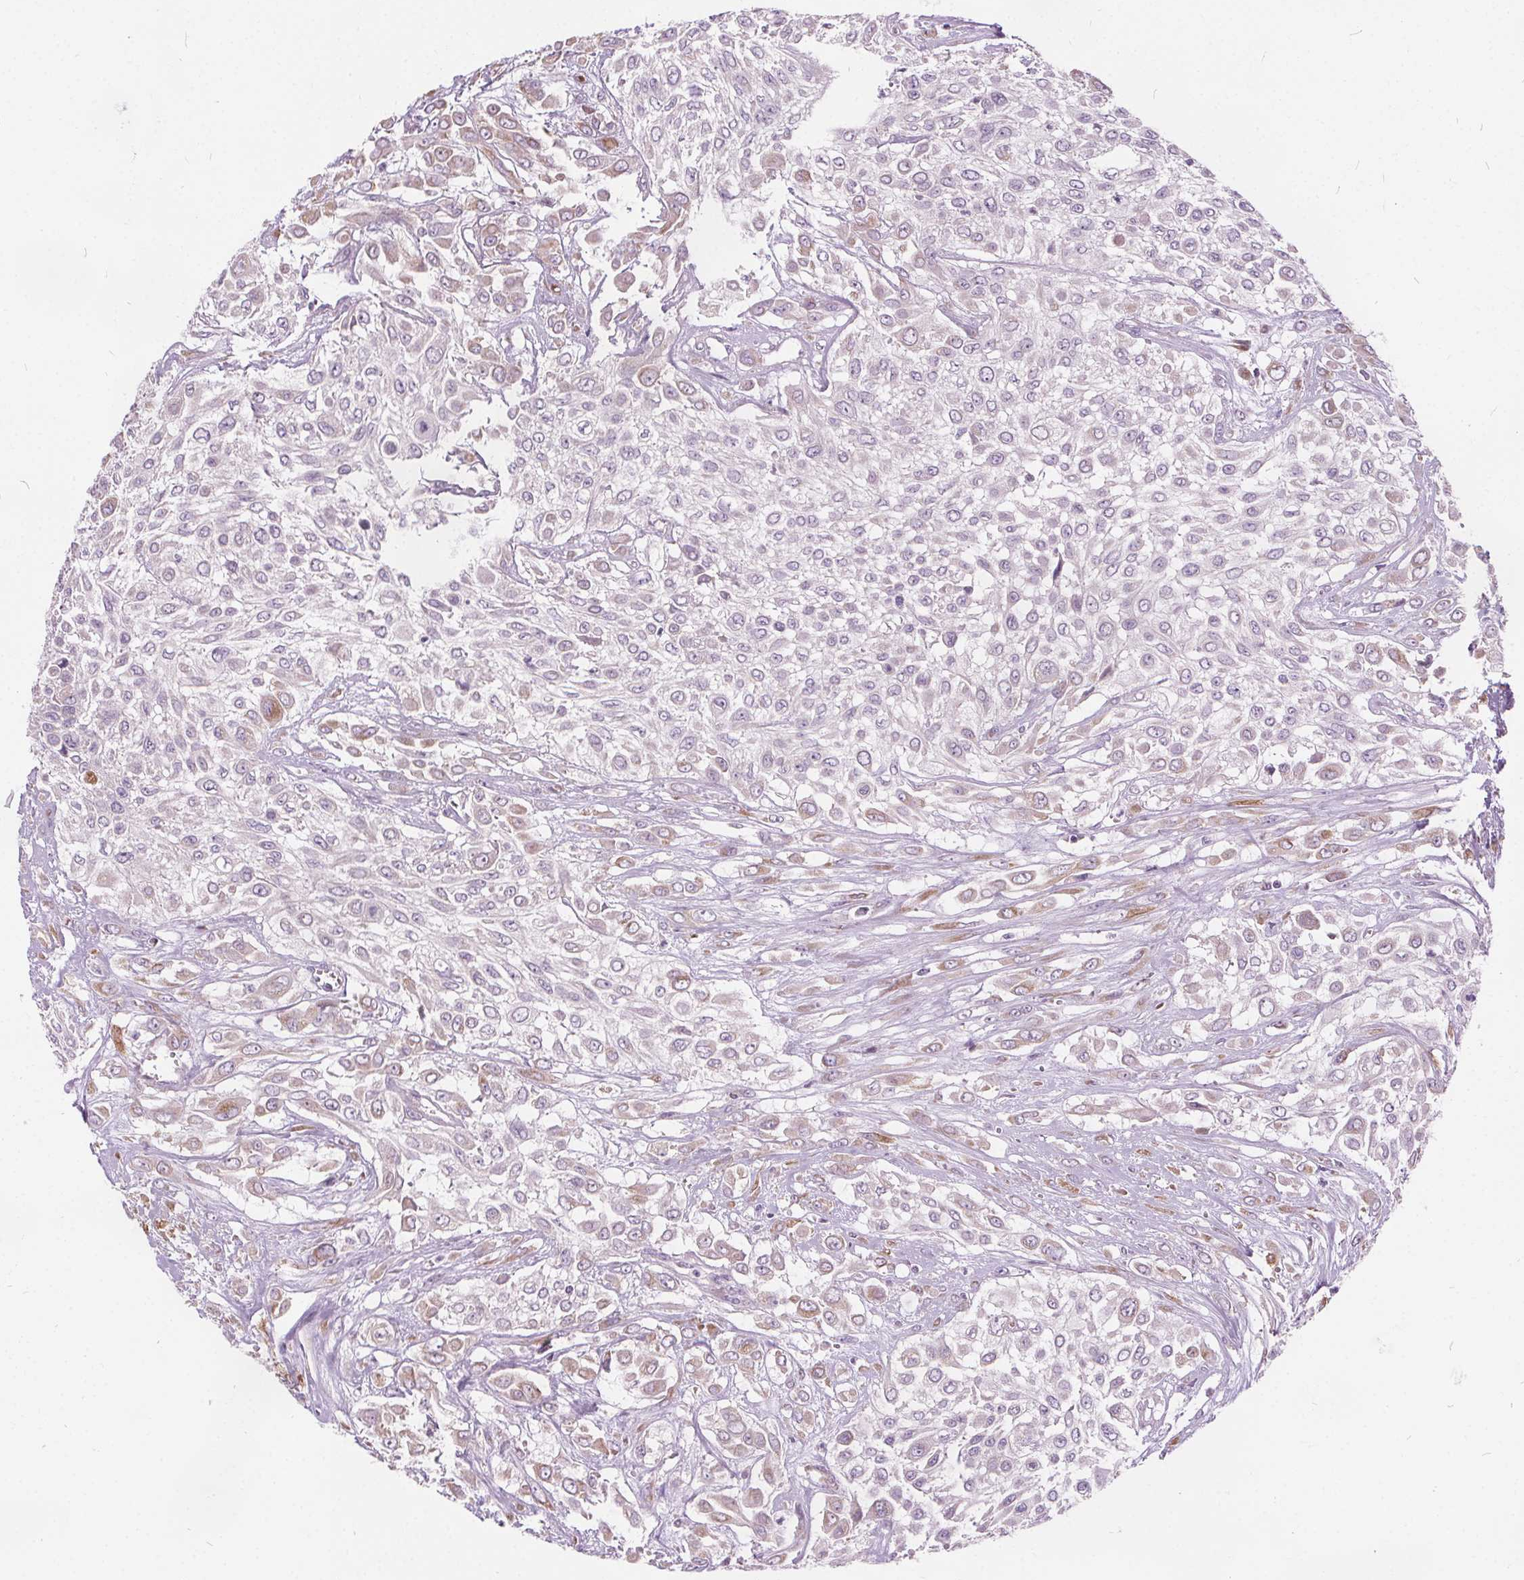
{"staining": {"intensity": "weak", "quantity": "<25%", "location": "cytoplasmic/membranous"}, "tissue": "urothelial cancer", "cell_type": "Tumor cells", "image_type": "cancer", "snomed": [{"axis": "morphology", "description": "Urothelial carcinoma, High grade"}, {"axis": "topography", "description": "Urinary bladder"}], "caption": "Immunohistochemistry image of urothelial carcinoma (high-grade) stained for a protein (brown), which shows no staining in tumor cells. (DAB (3,3'-diaminobenzidine) immunohistochemistry, high magnification).", "gene": "ACOX2", "patient": {"sex": "male", "age": 57}}